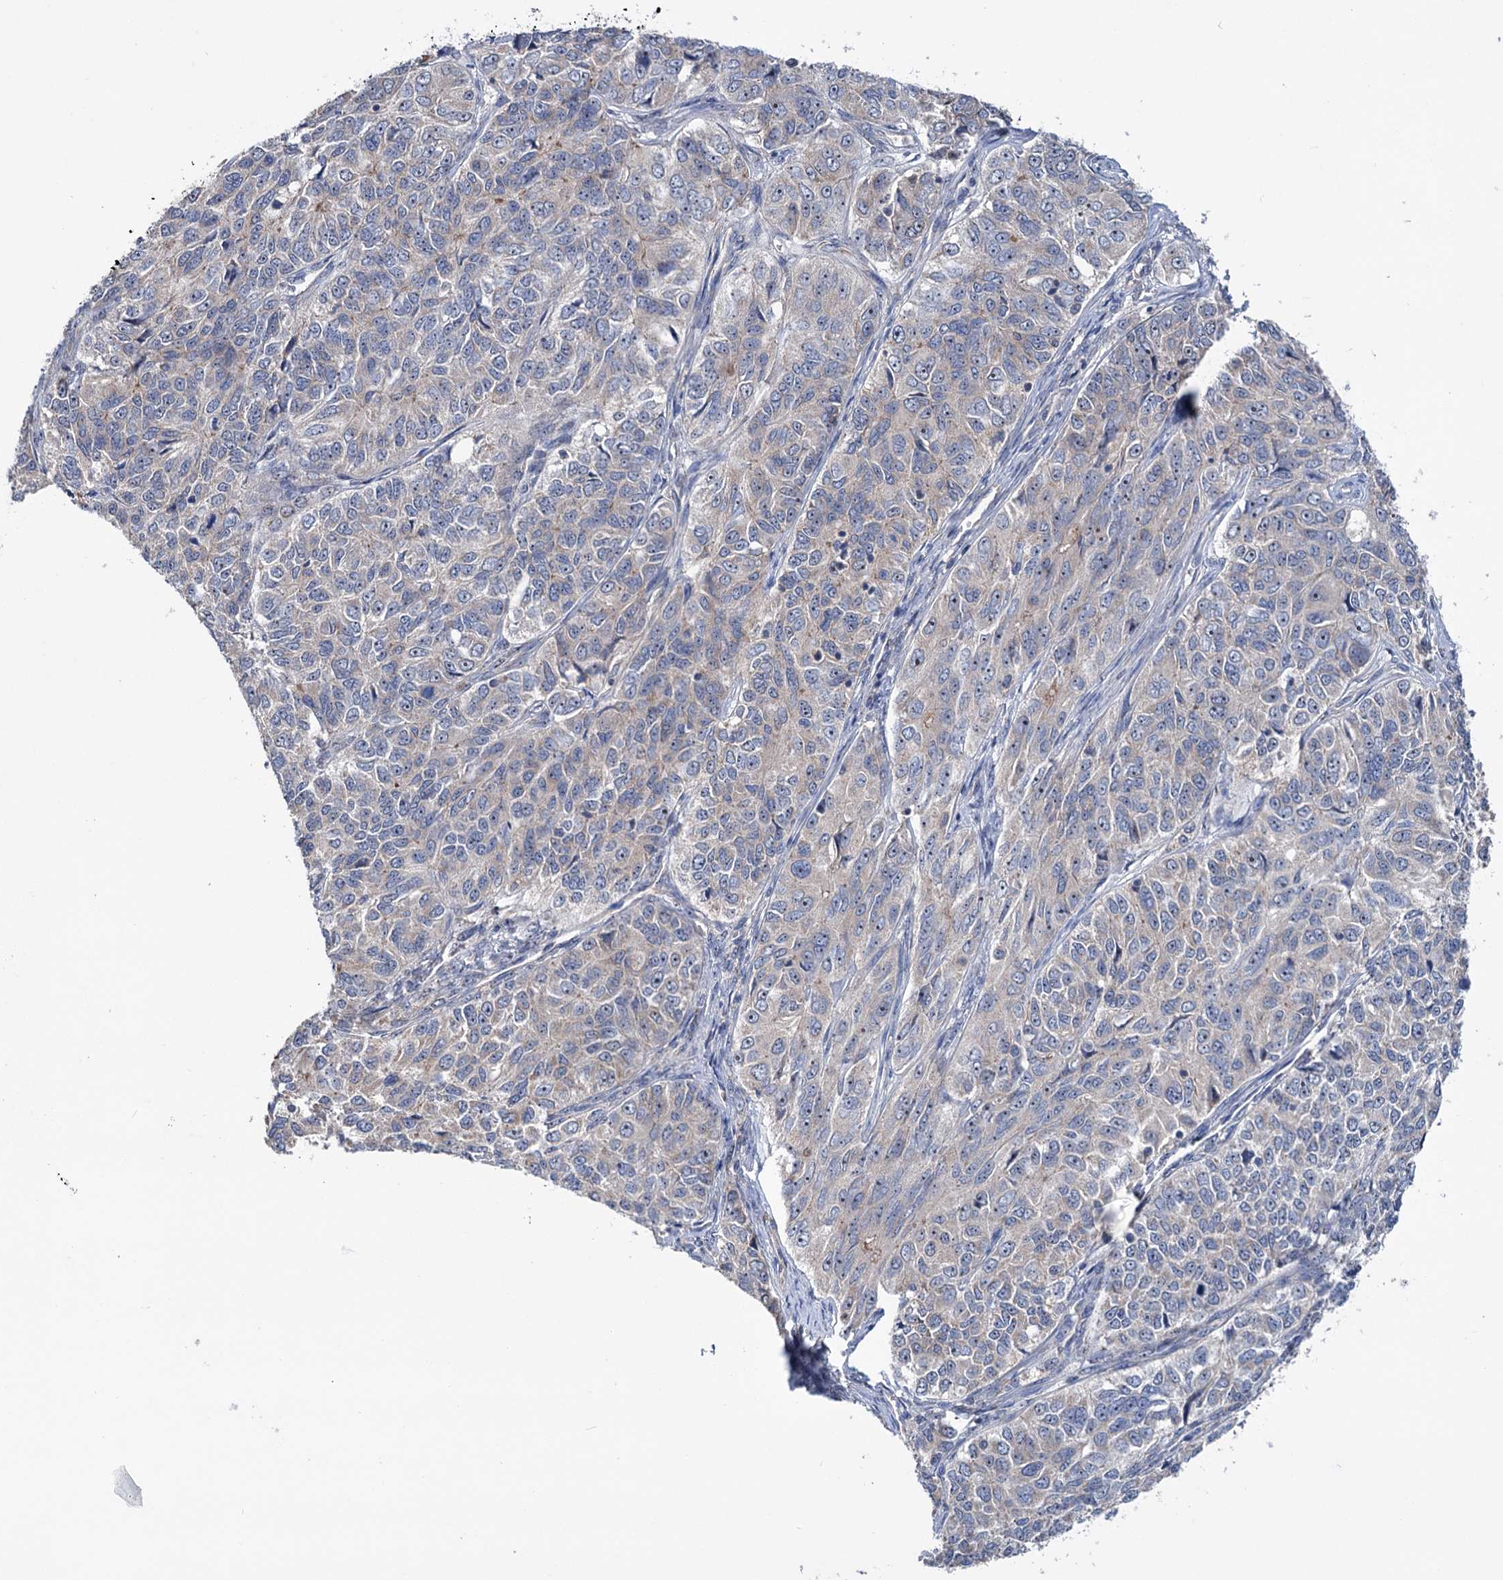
{"staining": {"intensity": "weak", "quantity": "<25%", "location": "cytoplasmic/membranous,nuclear"}, "tissue": "ovarian cancer", "cell_type": "Tumor cells", "image_type": "cancer", "snomed": [{"axis": "morphology", "description": "Carcinoma, endometroid"}, {"axis": "topography", "description": "Ovary"}], "caption": "An image of ovarian endometroid carcinoma stained for a protein exhibits no brown staining in tumor cells.", "gene": "HTR3B", "patient": {"sex": "female", "age": 51}}